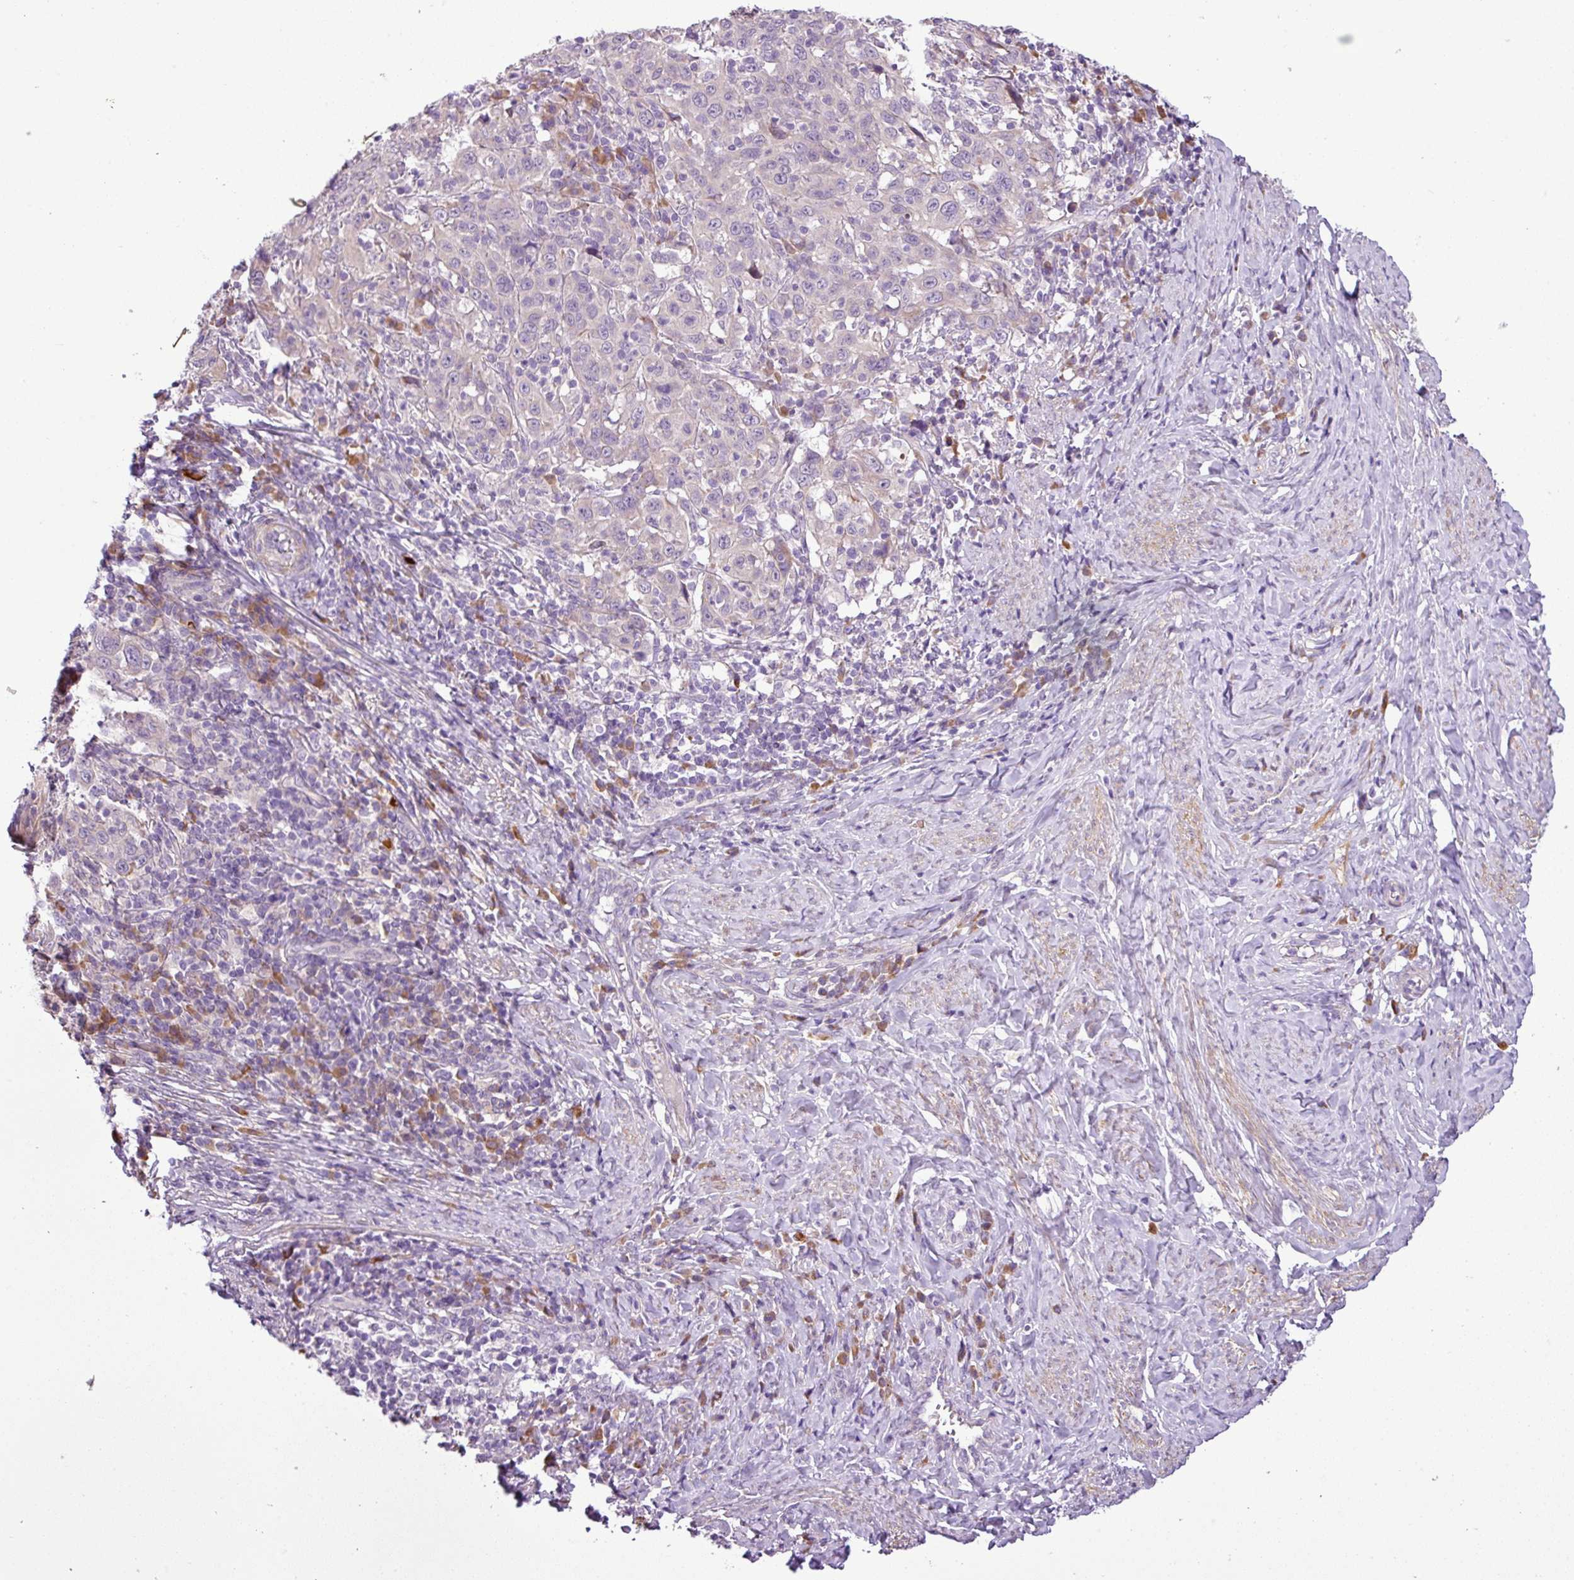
{"staining": {"intensity": "negative", "quantity": "none", "location": "none"}, "tissue": "cervical cancer", "cell_type": "Tumor cells", "image_type": "cancer", "snomed": [{"axis": "morphology", "description": "Squamous cell carcinoma, NOS"}, {"axis": "topography", "description": "Cervix"}], "caption": "This is an immunohistochemistry (IHC) histopathology image of cervical cancer. There is no positivity in tumor cells.", "gene": "MOCS3", "patient": {"sex": "female", "age": 46}}